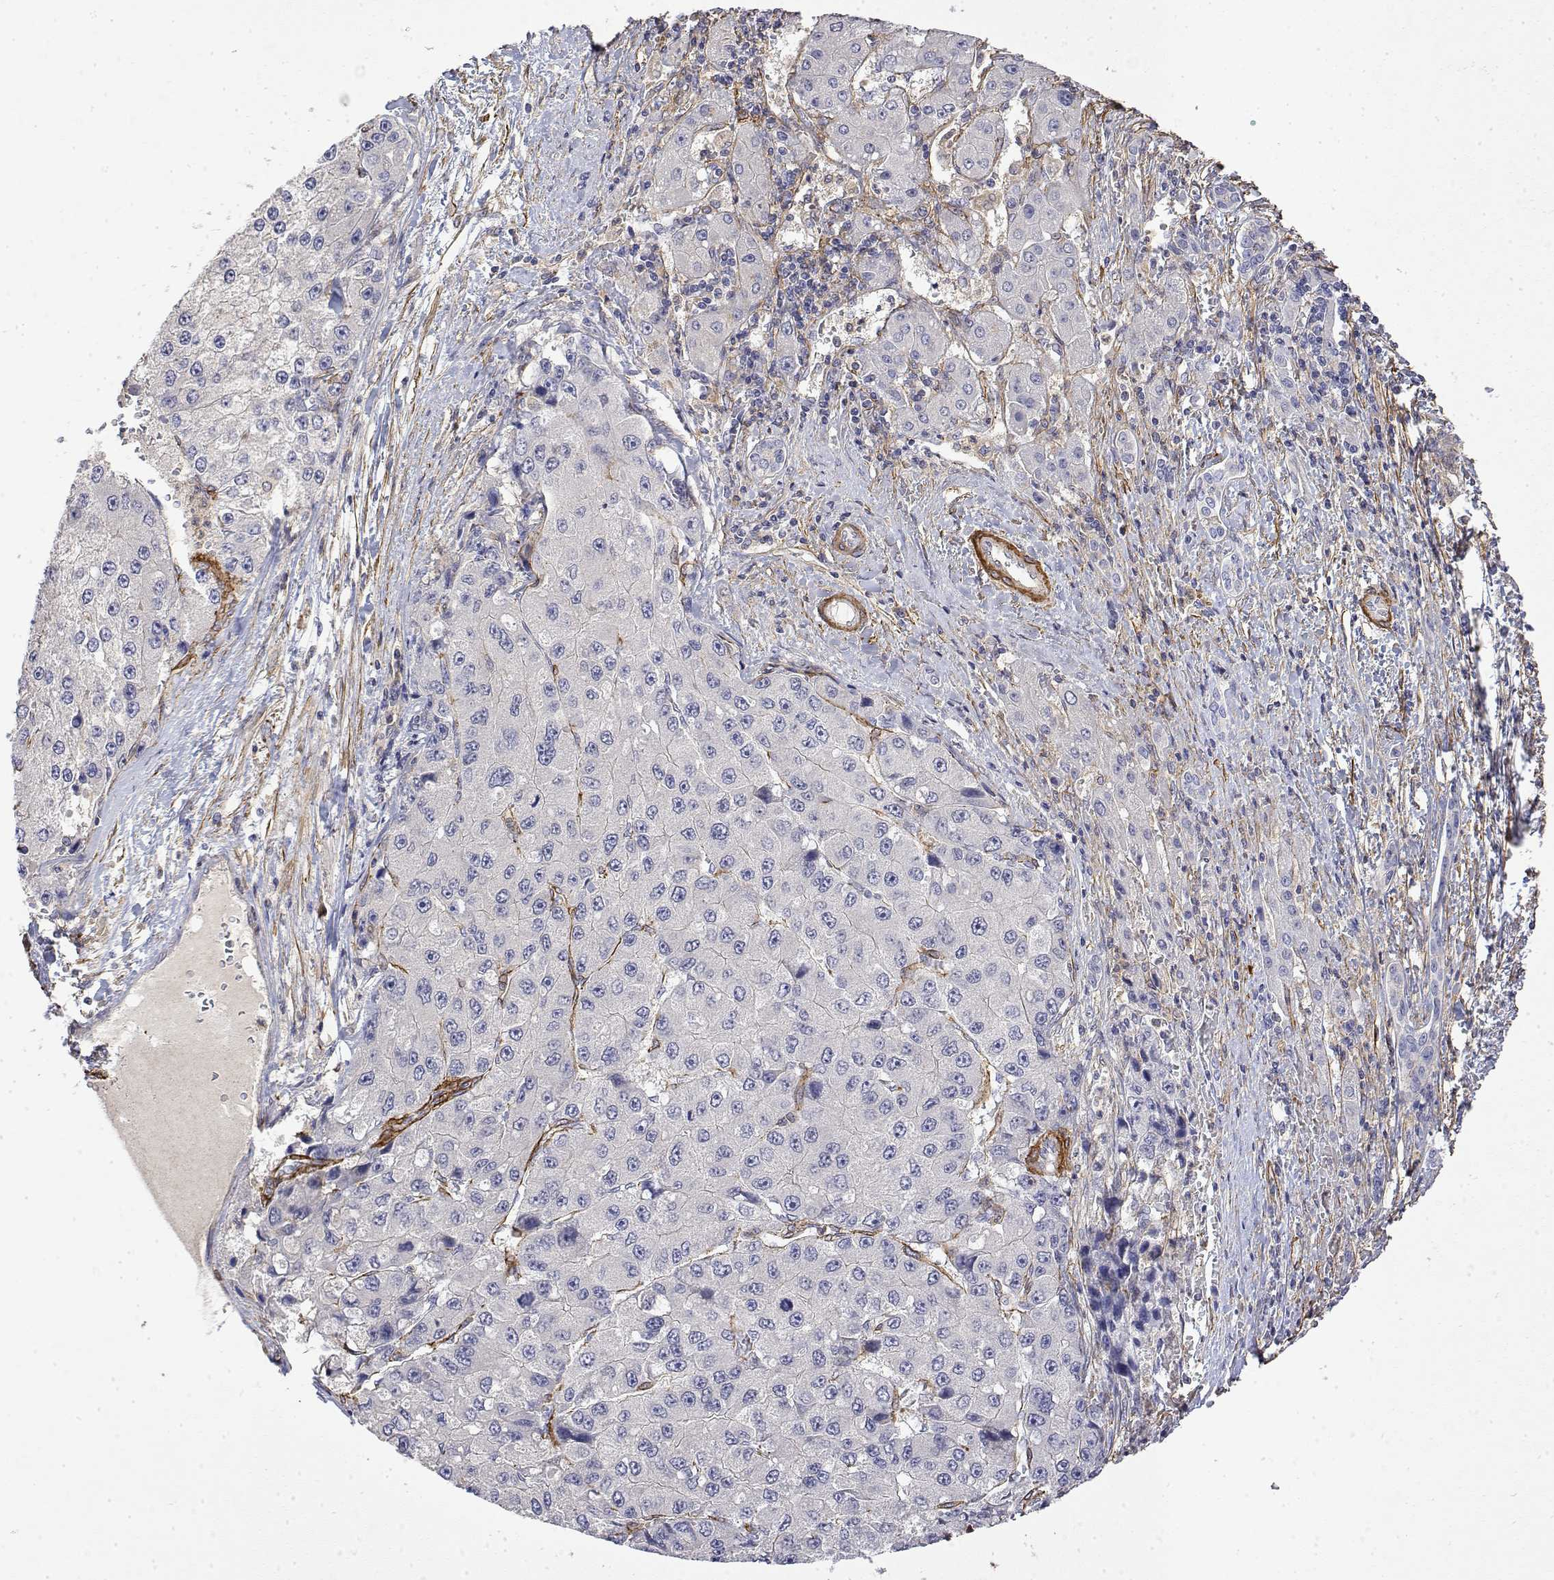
{"staining": {"intensity": "negative", "quantity": "none", "location": "none"}, "tissue": "liver cancer", "cell_type": "Tumor cells", "image_type": "cancer", "snomed": [{"axis": "morphology", "description": "Carcinoma, Hepatocellular, NOS"}, {"axis": "topography", "description": "Liver"}], "caption": "An immunohistochemistry micrograph of hepatocellular carcinoma (liver) is shown. There is no staining in tumor cells of hepatocellular carcinoma (liver).", "gene": "SOWAHD", "patient": {"sex": "female", "age": 73}}